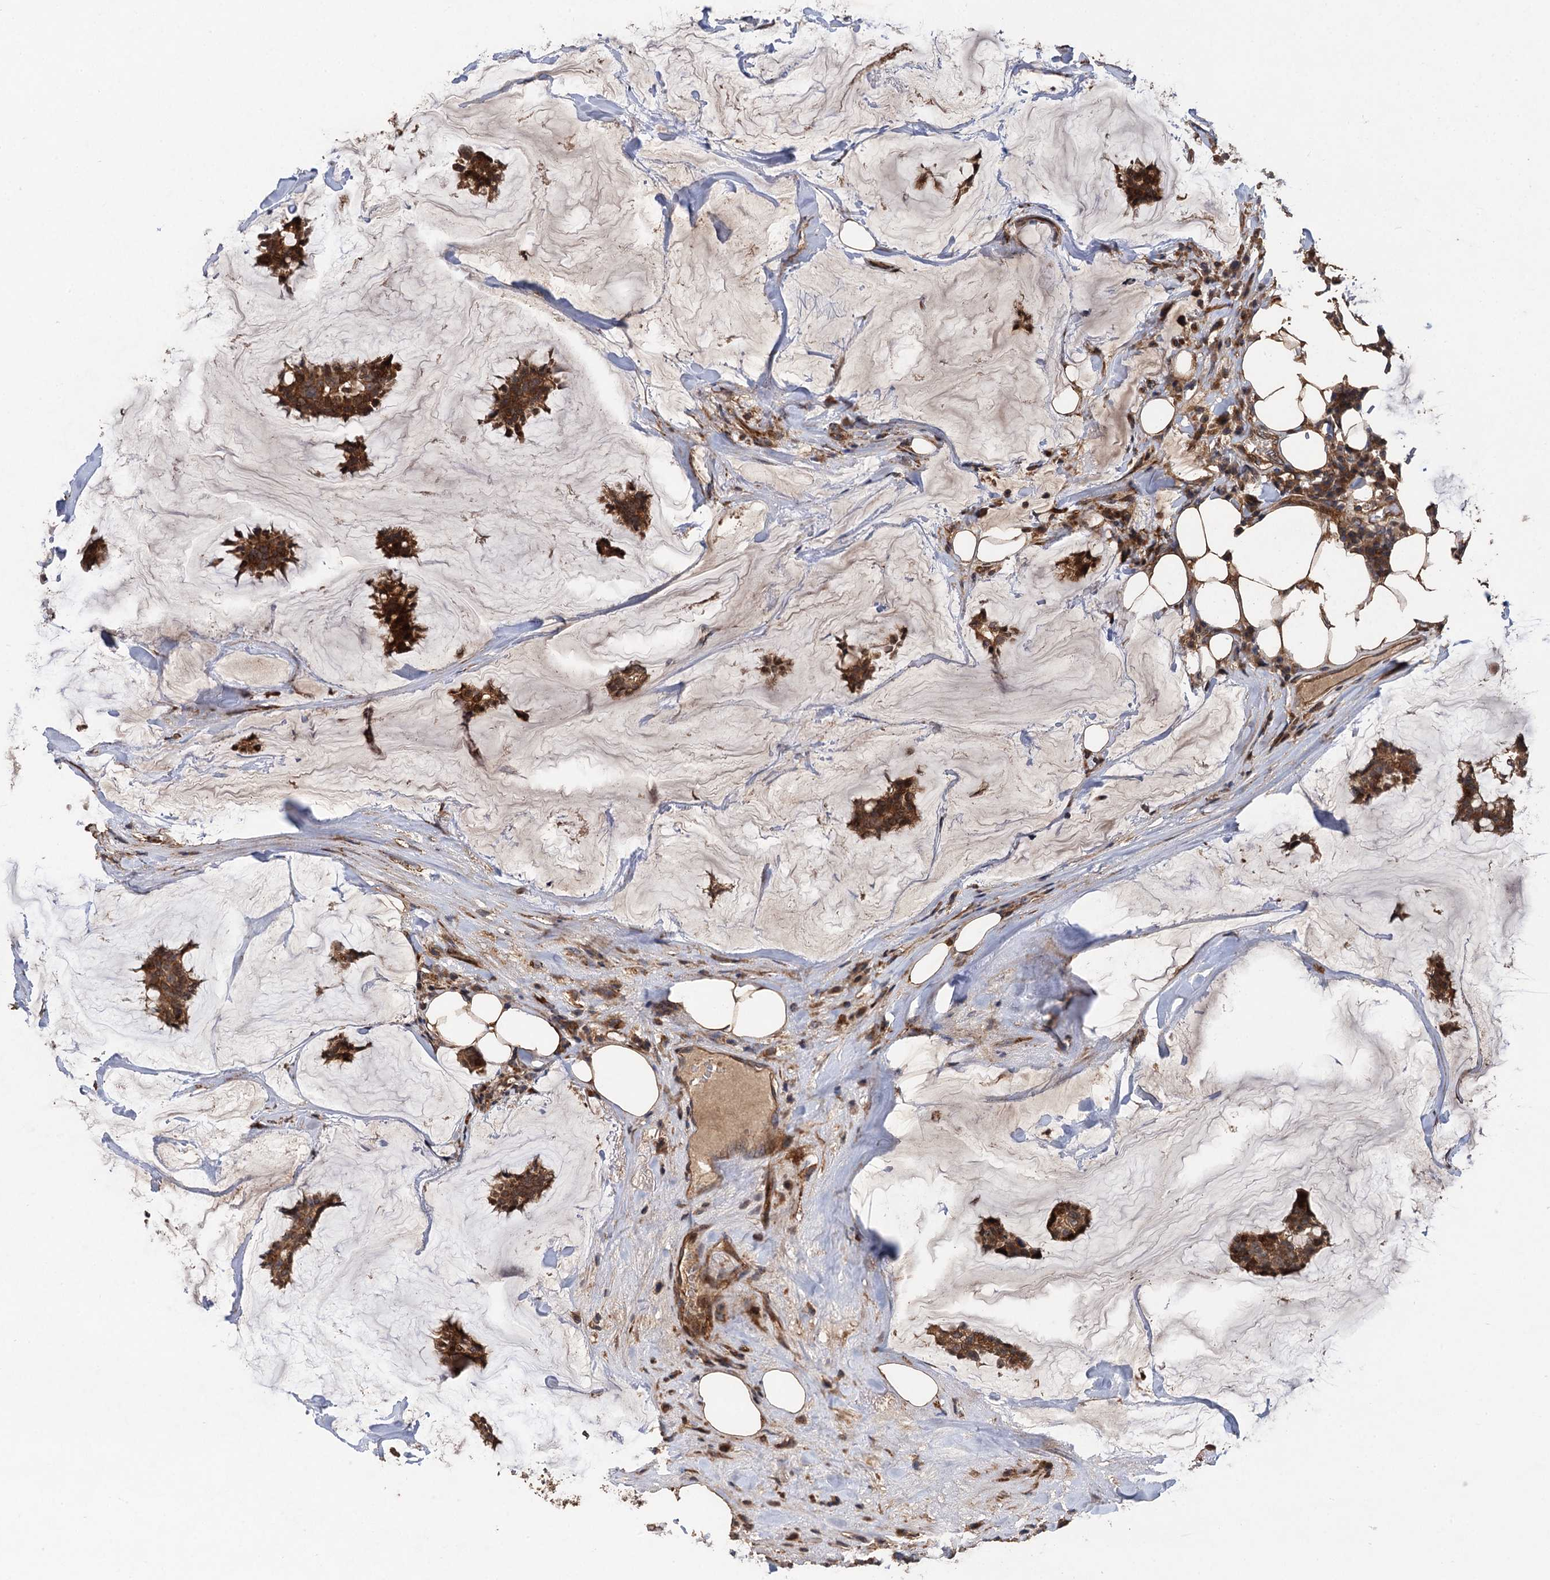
{"staining": {"intensity": "moderate", "quantity": ">75%", "location": "cytoplasmic/membranous,nuclear"}, "tissue": "breast cancer", "cell_type": "Tumor cells", "image_type": "cancer", "snomed": [{"axis": "morphology", "description": "Duct carcinoma"}, {"axis": "topography", "description": "Breast"}], "caption": "Immunohistochemical staining of human breast cancer exhibits medium levels of moderate cytoplasmic/membranous and nuclear expression in about >75% of tumor cells. The protein of interest is stained brown, and the nuclei are stained in blue (DAB (3,3'-diaminobenzidine) IHC with brightfield microscopy, high magnification).", "gene": "TMEM39B", "patient": {"sex": "female", "age": 93}}